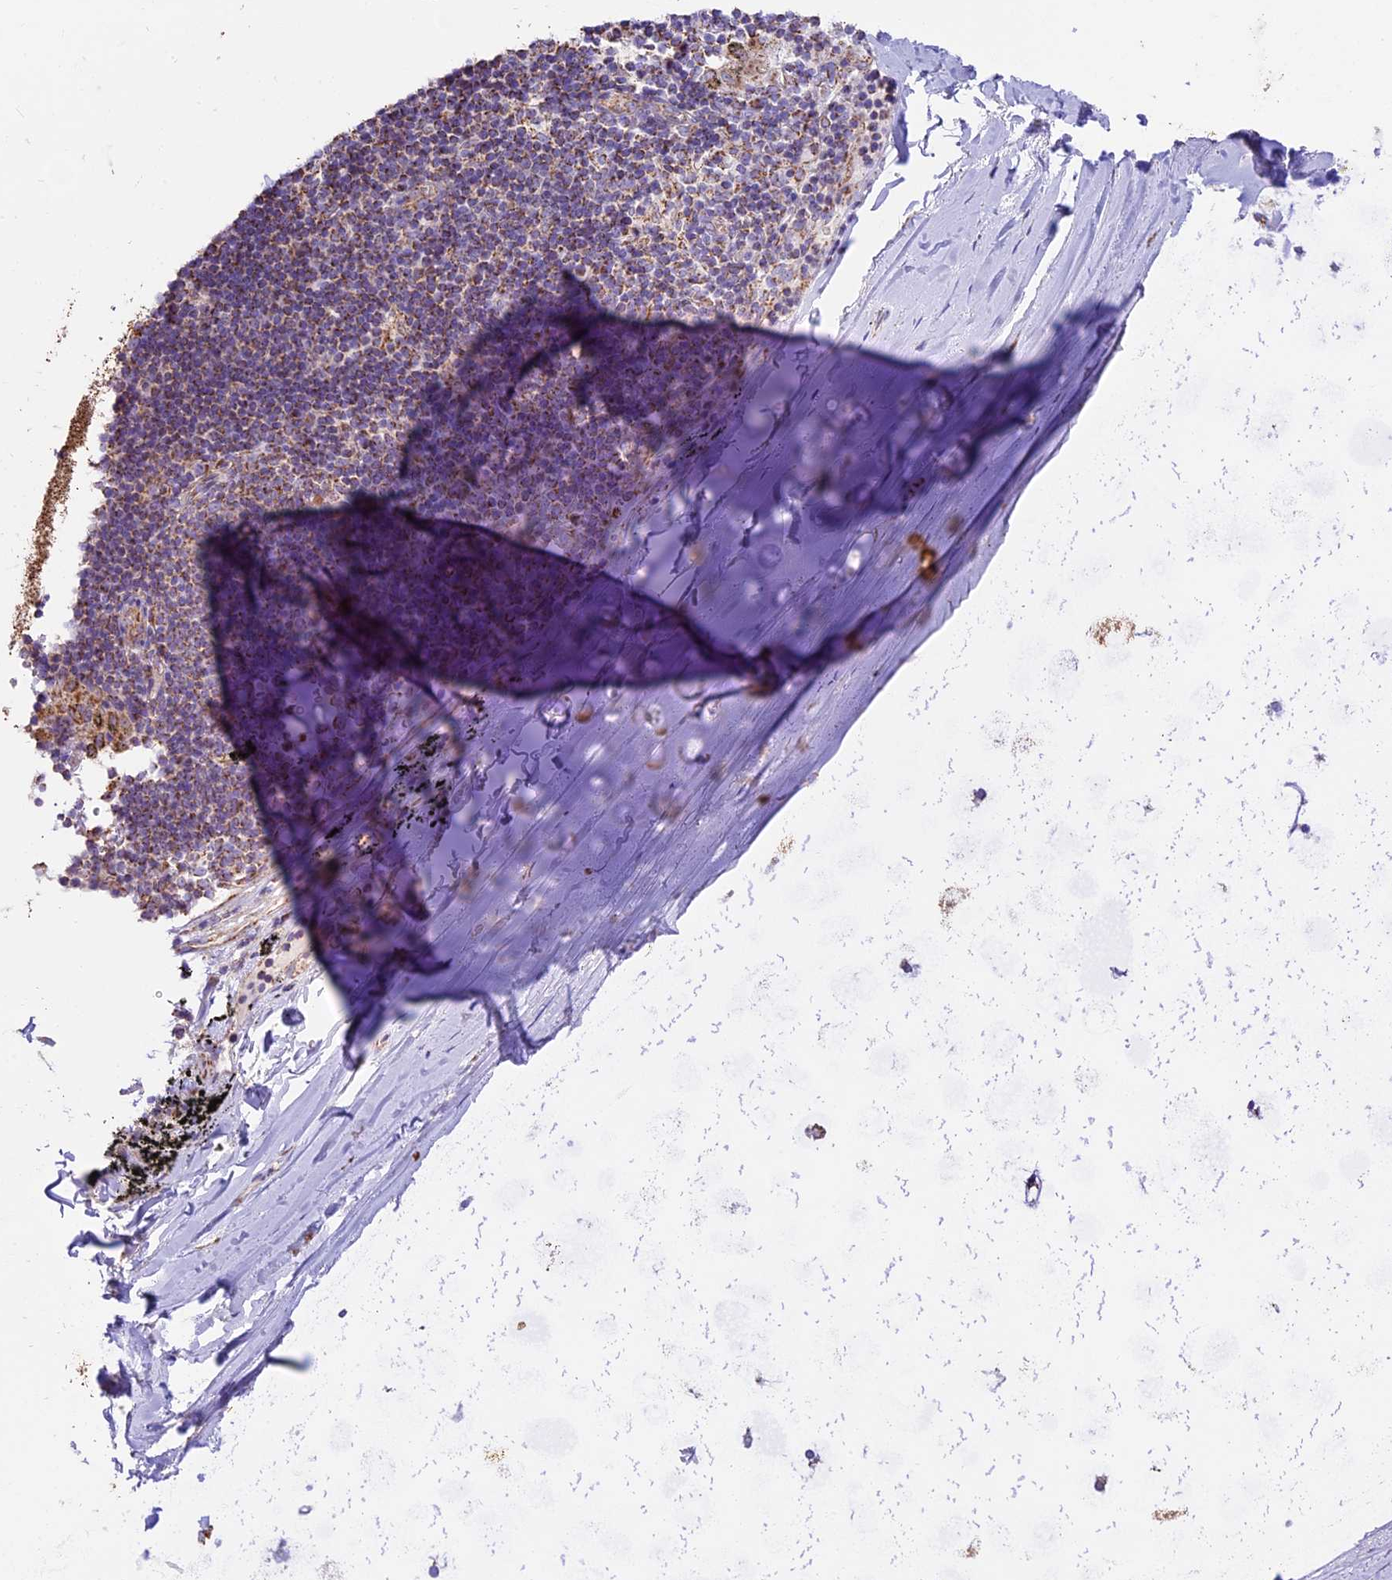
{"staining": {"intensity": "weak", "quantity": "25%-75%", "location": "cytoplasmic/membranous"}, "tissue": "adipose tissue", "cell_type": "Adipocytes", "image_type": "normal", "snomed": [{"axis": "morphology", "description": "Normal tissue, NOS"}, {"axis": "topography", "description": "Lymph node"}, {"axis": "topography", "description": "Bronchus"}], "caption": "About 25%-75% of adipocytes in unremarkable human adipose tissue exhibit weak cytoplasmic/membranous protein expression as visualized by brown immunohistochemical staining.", "gene": "NDUFA8", "patient": {"sex": "male", "age": 63}}